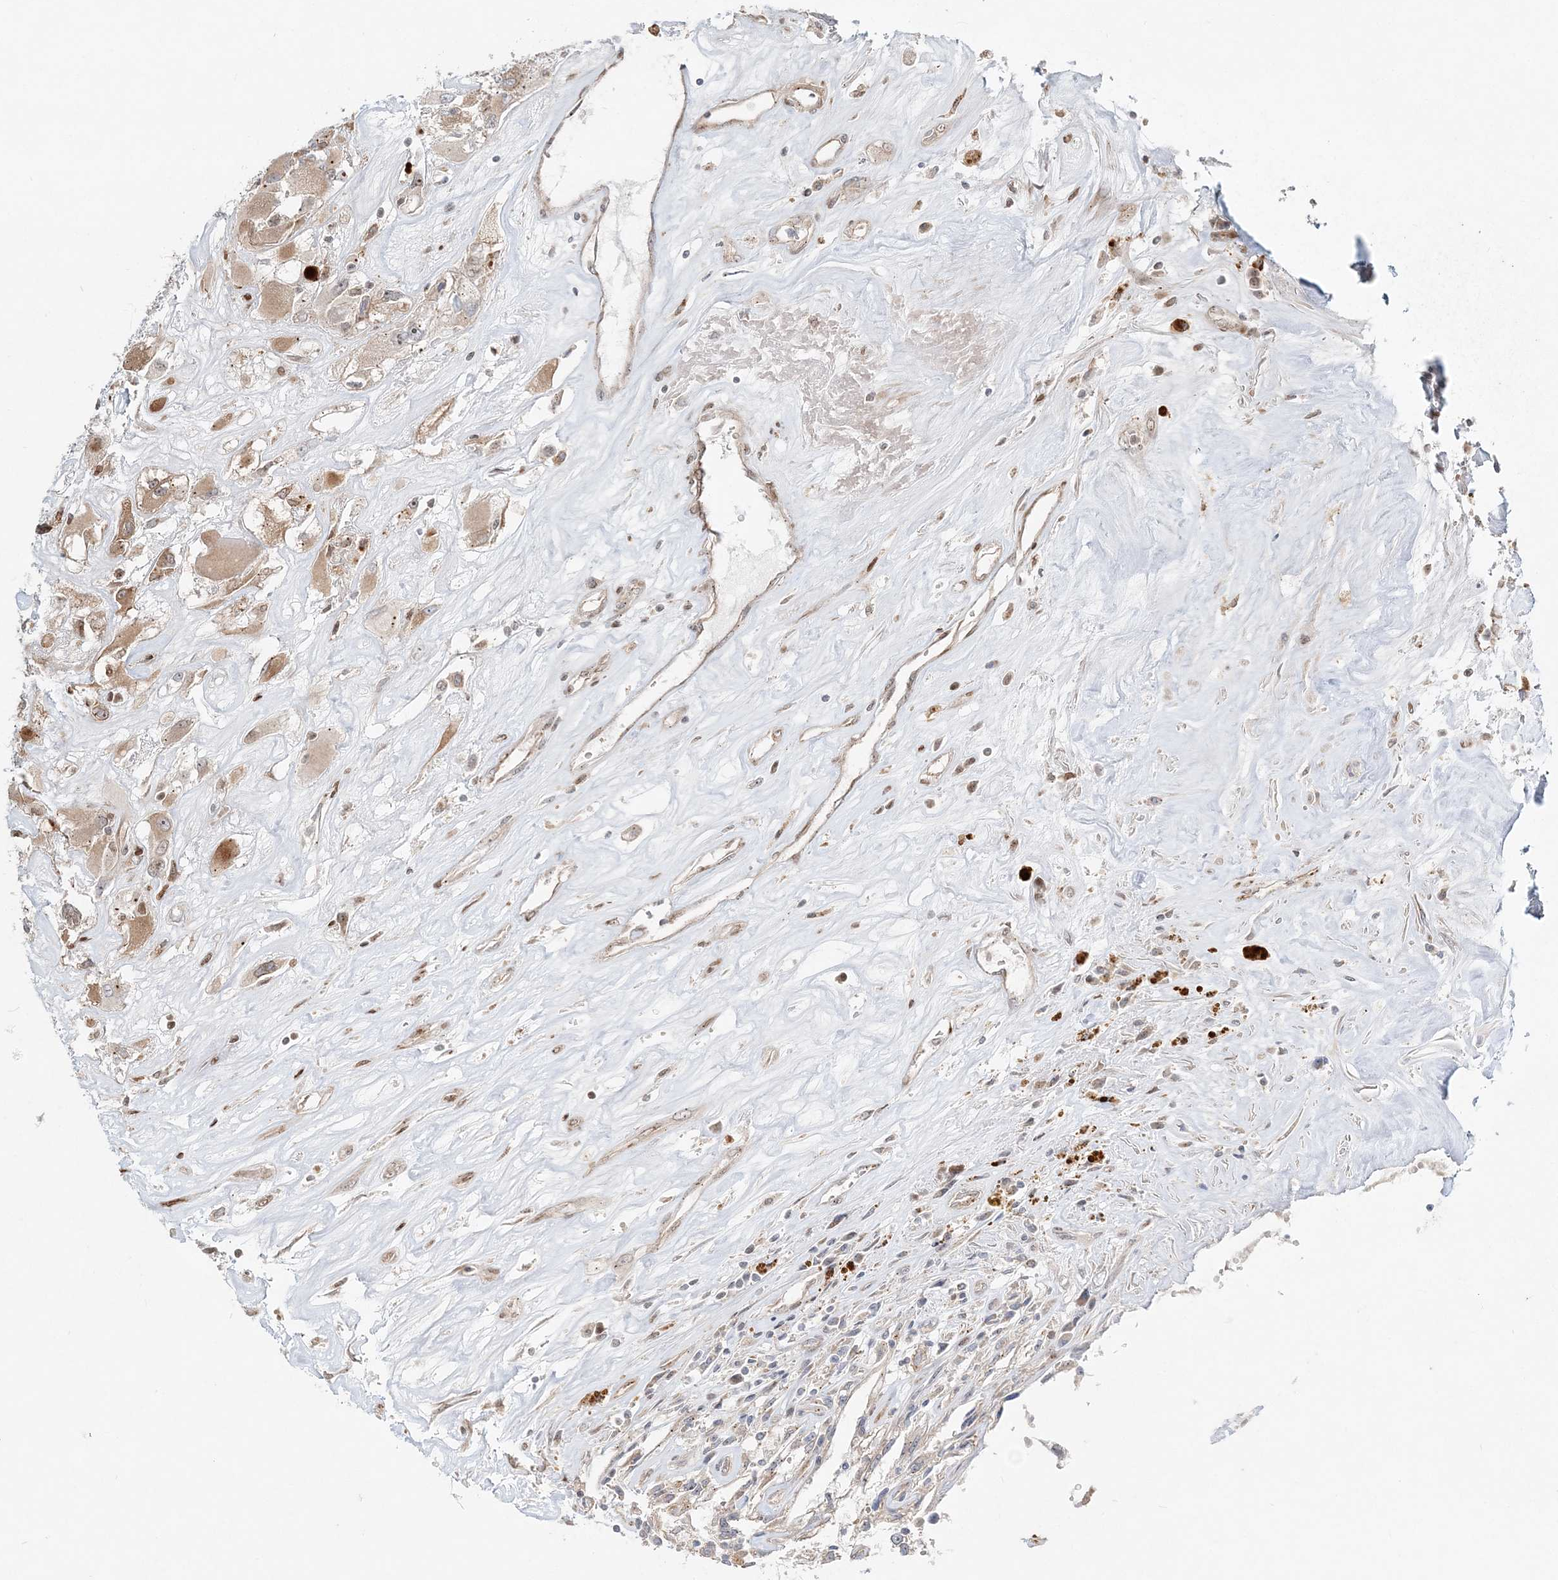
{"staining": {"intensity": "moderate", "quantity": "<25%", "location": "cytoplasmic/membranous"}, "tissue": "renal cancer", "cell_type": "Tumor cells", "image_type": "cancer", "snomed": [{"axis": "morphology", "description": "Adenocarcinoma, NOS"}, {"axis": "topography", "description": "Kidney"}], "caption": "IHC staining of renal cancer (adenocarcinoma), which reveals low levels of moderate cytoplasmic/membranous staining in approximately <25% of tumor cells indicating moderate cytoplasmic/membranous protein expression. The staining was performed using DAB (3,3'-diaminobenzidine) (brown) for protein detection and nuclei were counterstained in hematoxylin (blue).", "gene": "CXXC5", "patient": {"sex": "female", "age": 52}}